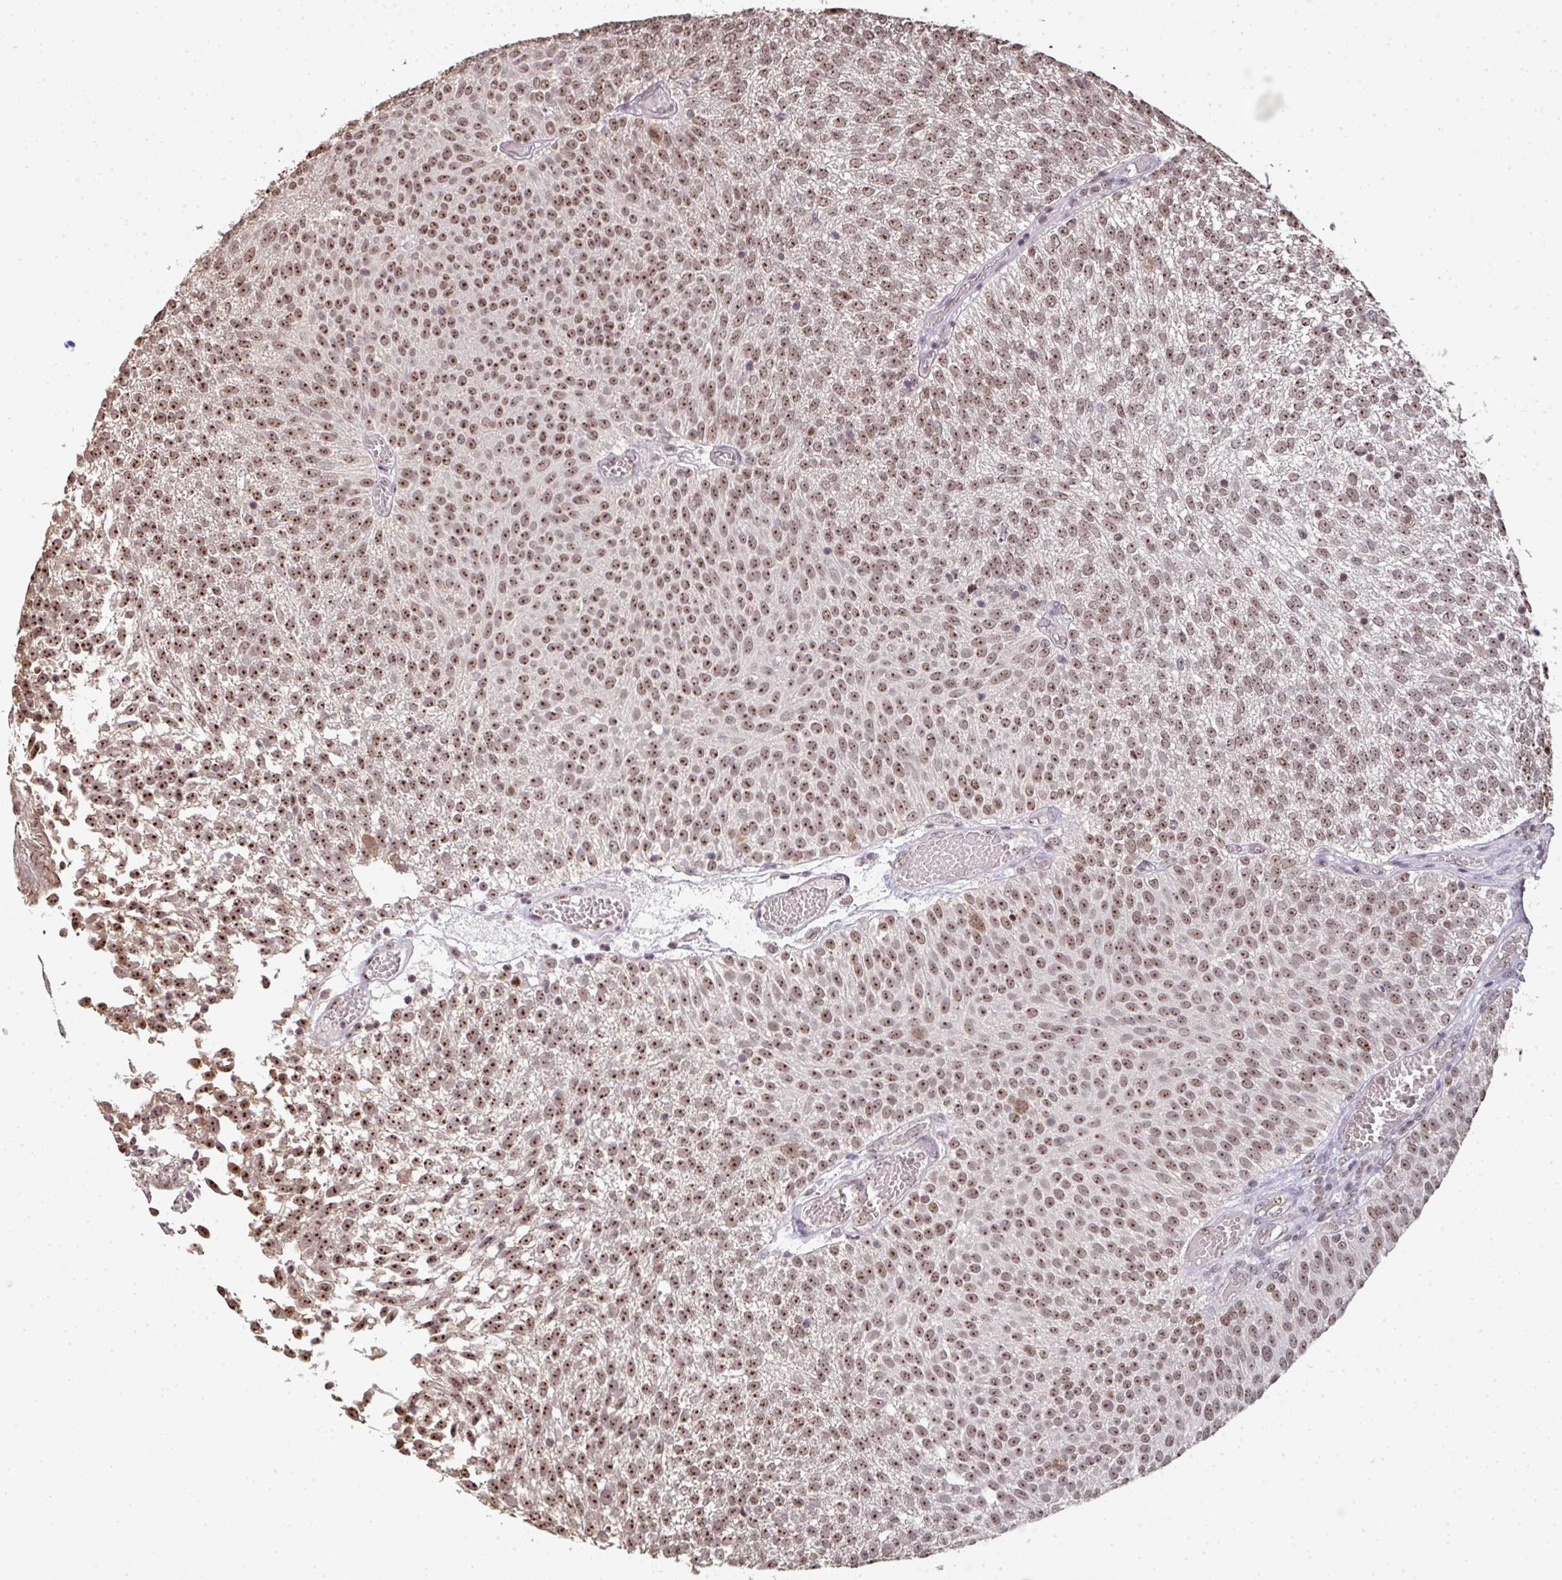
{"staining": {"intensity": "moderate", "quantity": ">75%", "location": "nuclear"}, "tissue": "urothelial cancer", "cell_type": "Tumor cells", "image_type": "cancer", "snomed": [{"axis": "morphology", "description": "Urothelial carcinoma, Low grade"}, {"axis": "topography", "description": "Urinary bladder"}], "caption": "This micrograph shows immunohistochemistry staining of human urothelial carcinoma (low-grade), with medium moderate nuclear positivity in about >75% of tumor cells.", "gene": "DKC1", "patient": {"sex": "female", "age": 79}}